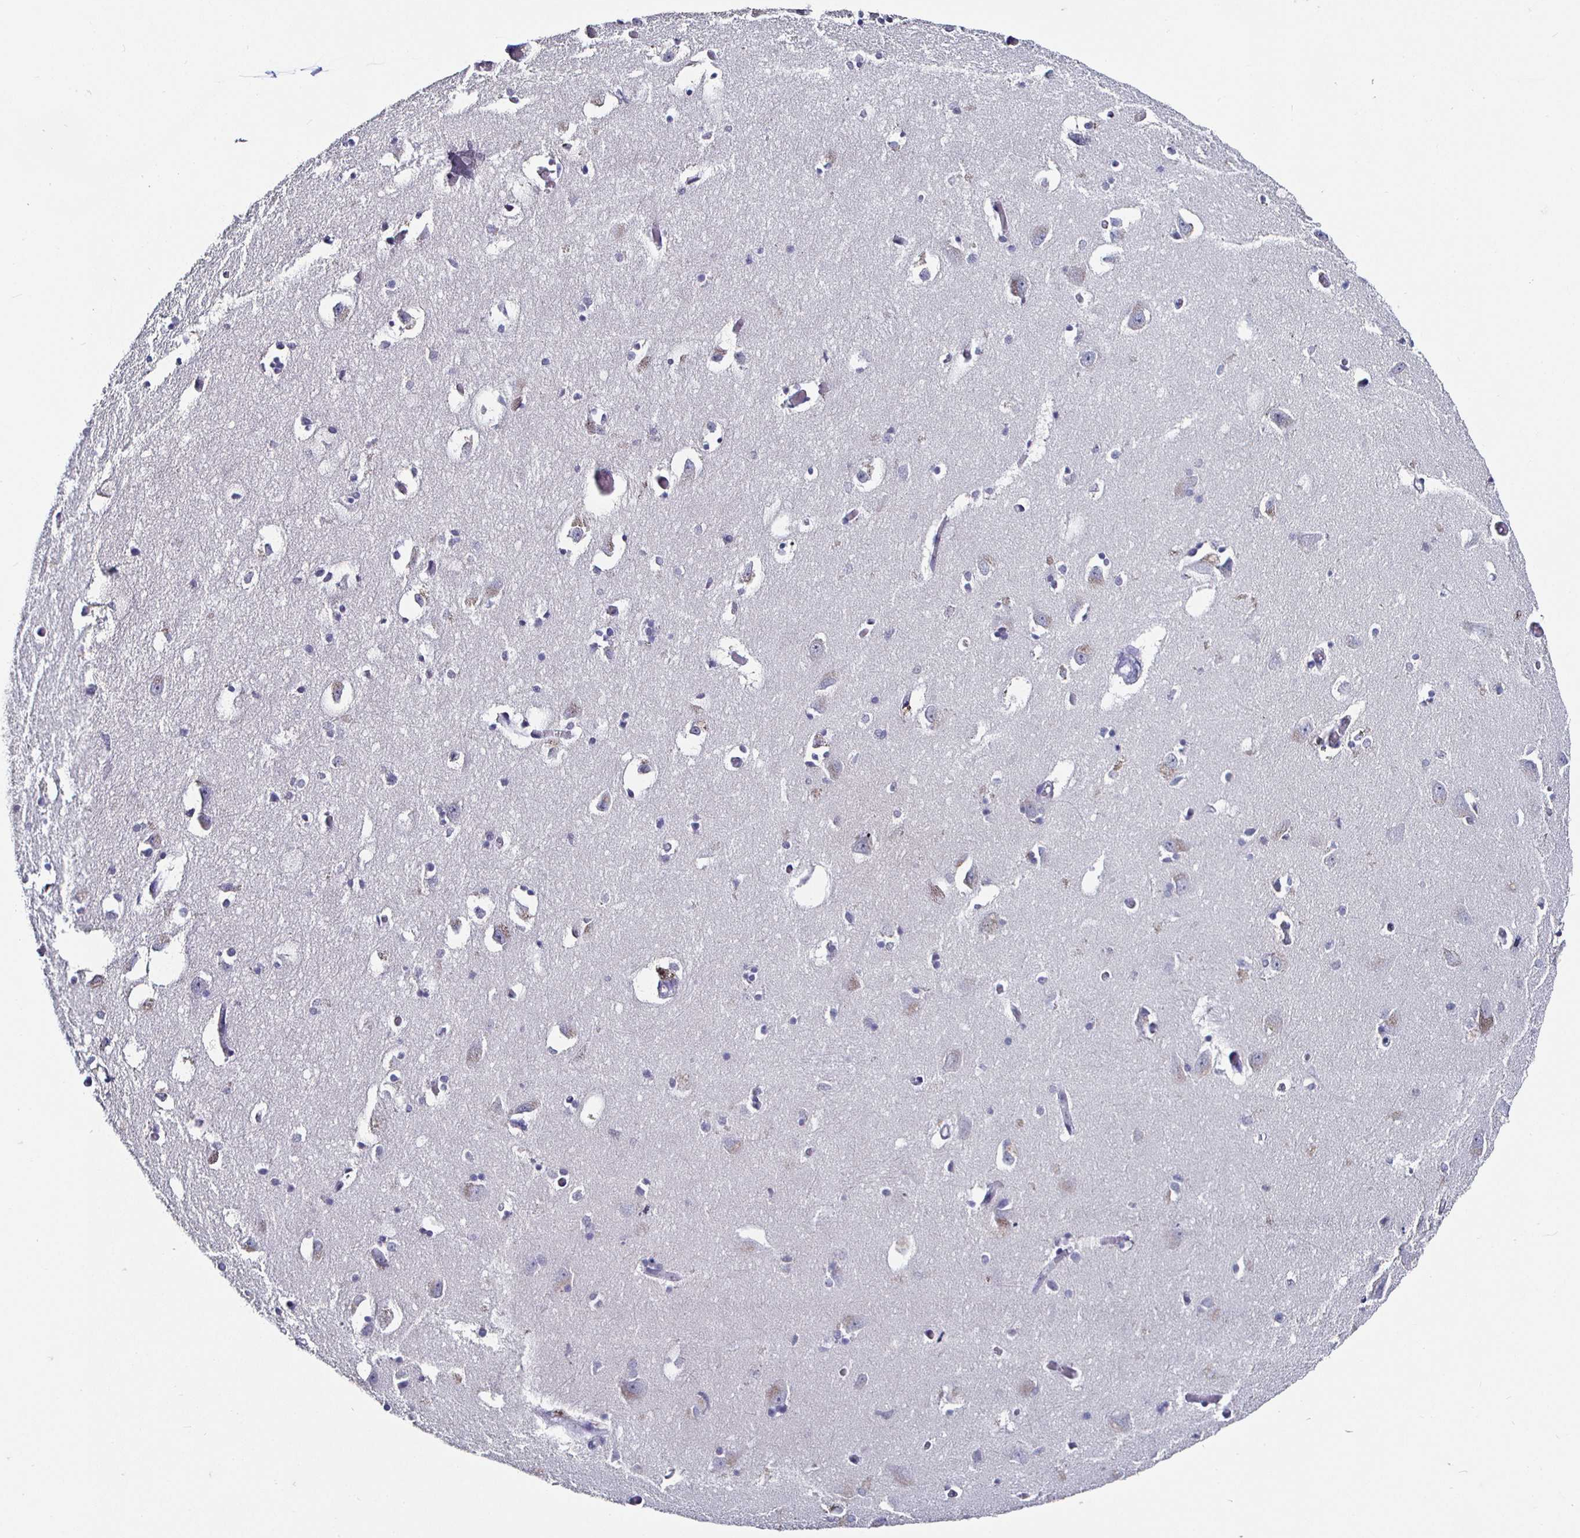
{"staining": {"intensity": "negative", "quantity": "none", "location": "none"}, "tissue": "caudate", "cell_type": "Glial cells", "image_type": "normal", "snomed": [{"axis": "morphology", "description": "Normal tissue, NOS"}, {"axis": "topography", "description": "Lateral ventricle wall"}, {"axis": "topography", "description": "Hippocampus"}], "caption": "An immunohistochemistry micrograph of unremarkable caudate is shown. There is no staining in glial cells of caudate. (DAB immunohistochemistry (IHC) visualized using brightfield microscopy, high magnification).", "gene": "RUNX2", "patient": {"sex": "female", "age": 63}}